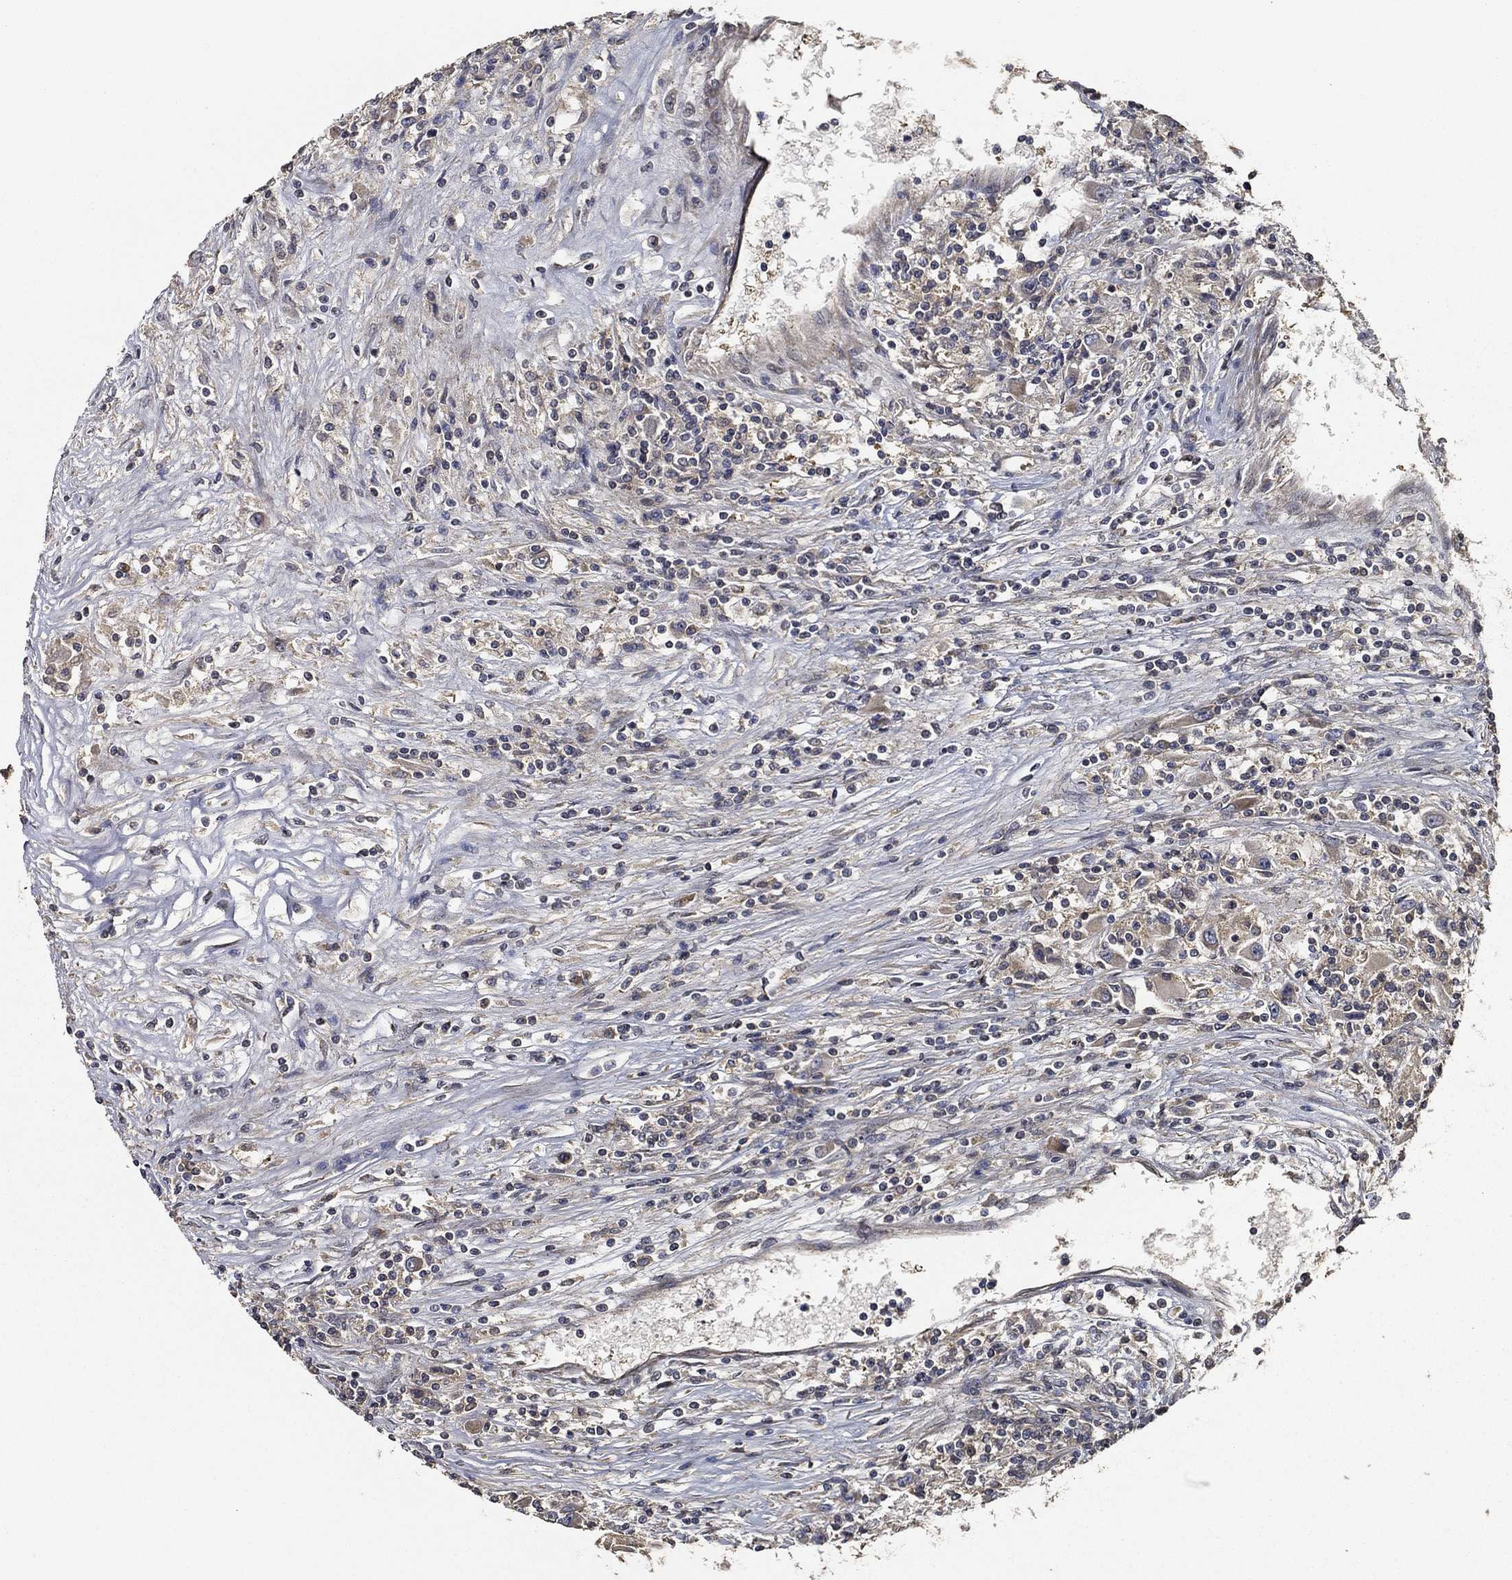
{"staining": {"intensity": "negative", "quantity": "none", "location": "none"}, "tissue": "renal cancer", "cell_type": "Tumor cells", "image_type": "cancer", "snomed": [{"axis": "morphology", "description": "Adenocarcinoma, NOS"}, {"axis": "topography", "description": "Kidney"}], "caption": "Immunohistochemistry (IHC) histopathology image of human renal cancer stained for a protein (brown), which exhibits no expression in tumor cells. (Brightfield microscopy of DAB IHC at high magnification).", "gene": "BABAM2", "patient": {"sex": "female", "age": 67}}